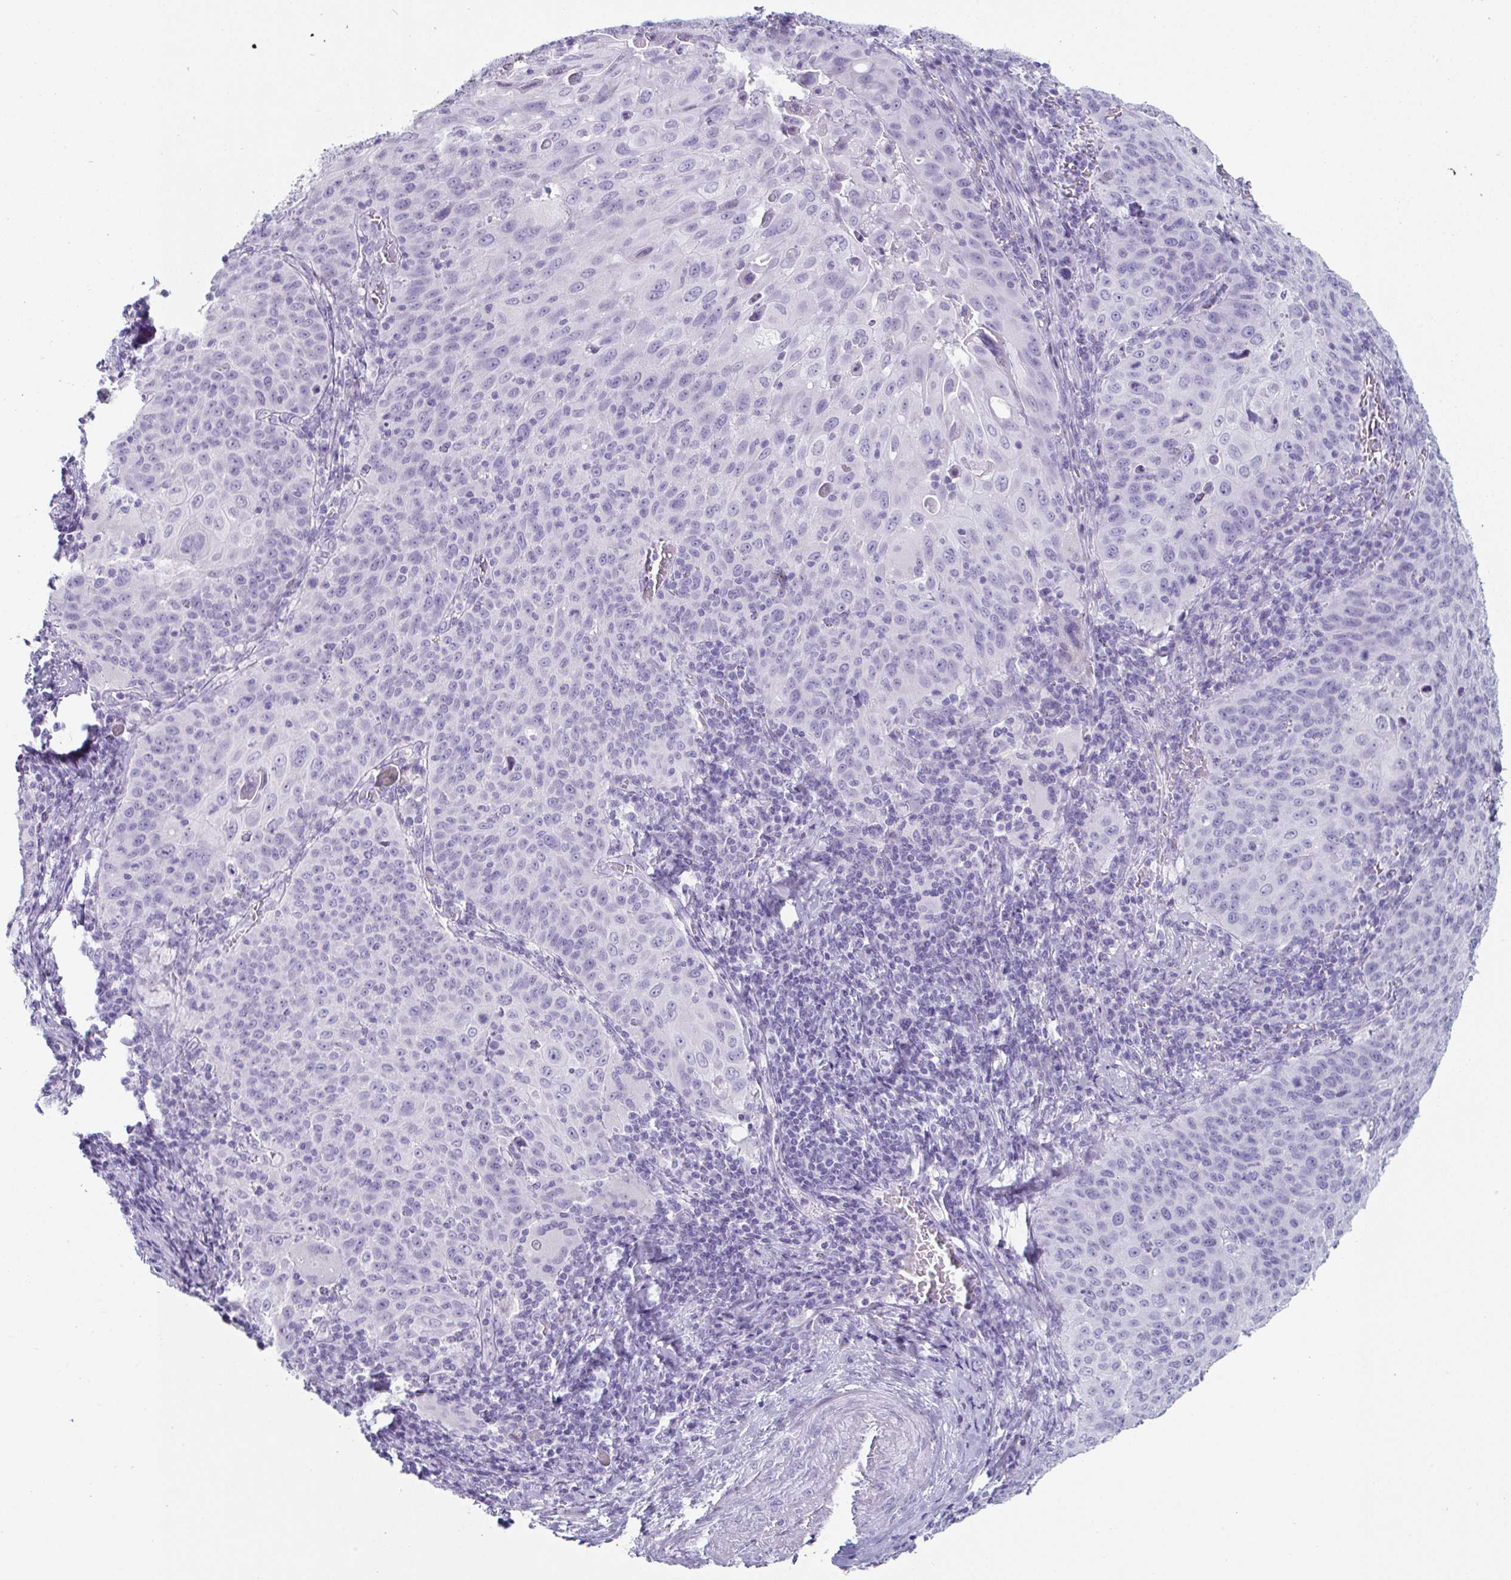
{"staining": {"intensity": "negative", "quantity": "none", "location": "none"}, "tissue": "cervical cancer", "cell_type": "Tumor cells", "image_type": "cancer", "snomed": [{"axis": "morphology", "description": "Squamous cell carcinoma, NOS"}, {"axis": "topography", "description": "Cervix"}], "caption": "Tumor cells are negative for protein expression in human cervical squamous cell carcinoma. (Stains: DAB (3,3'-diaminobenzidine) immunohistochemistry with hematoxylin counter stain, Microscopy: brightfield microscopy at high magnification).", "gene": "CREG2", "patient": {"sex": "female", "age": 65}}